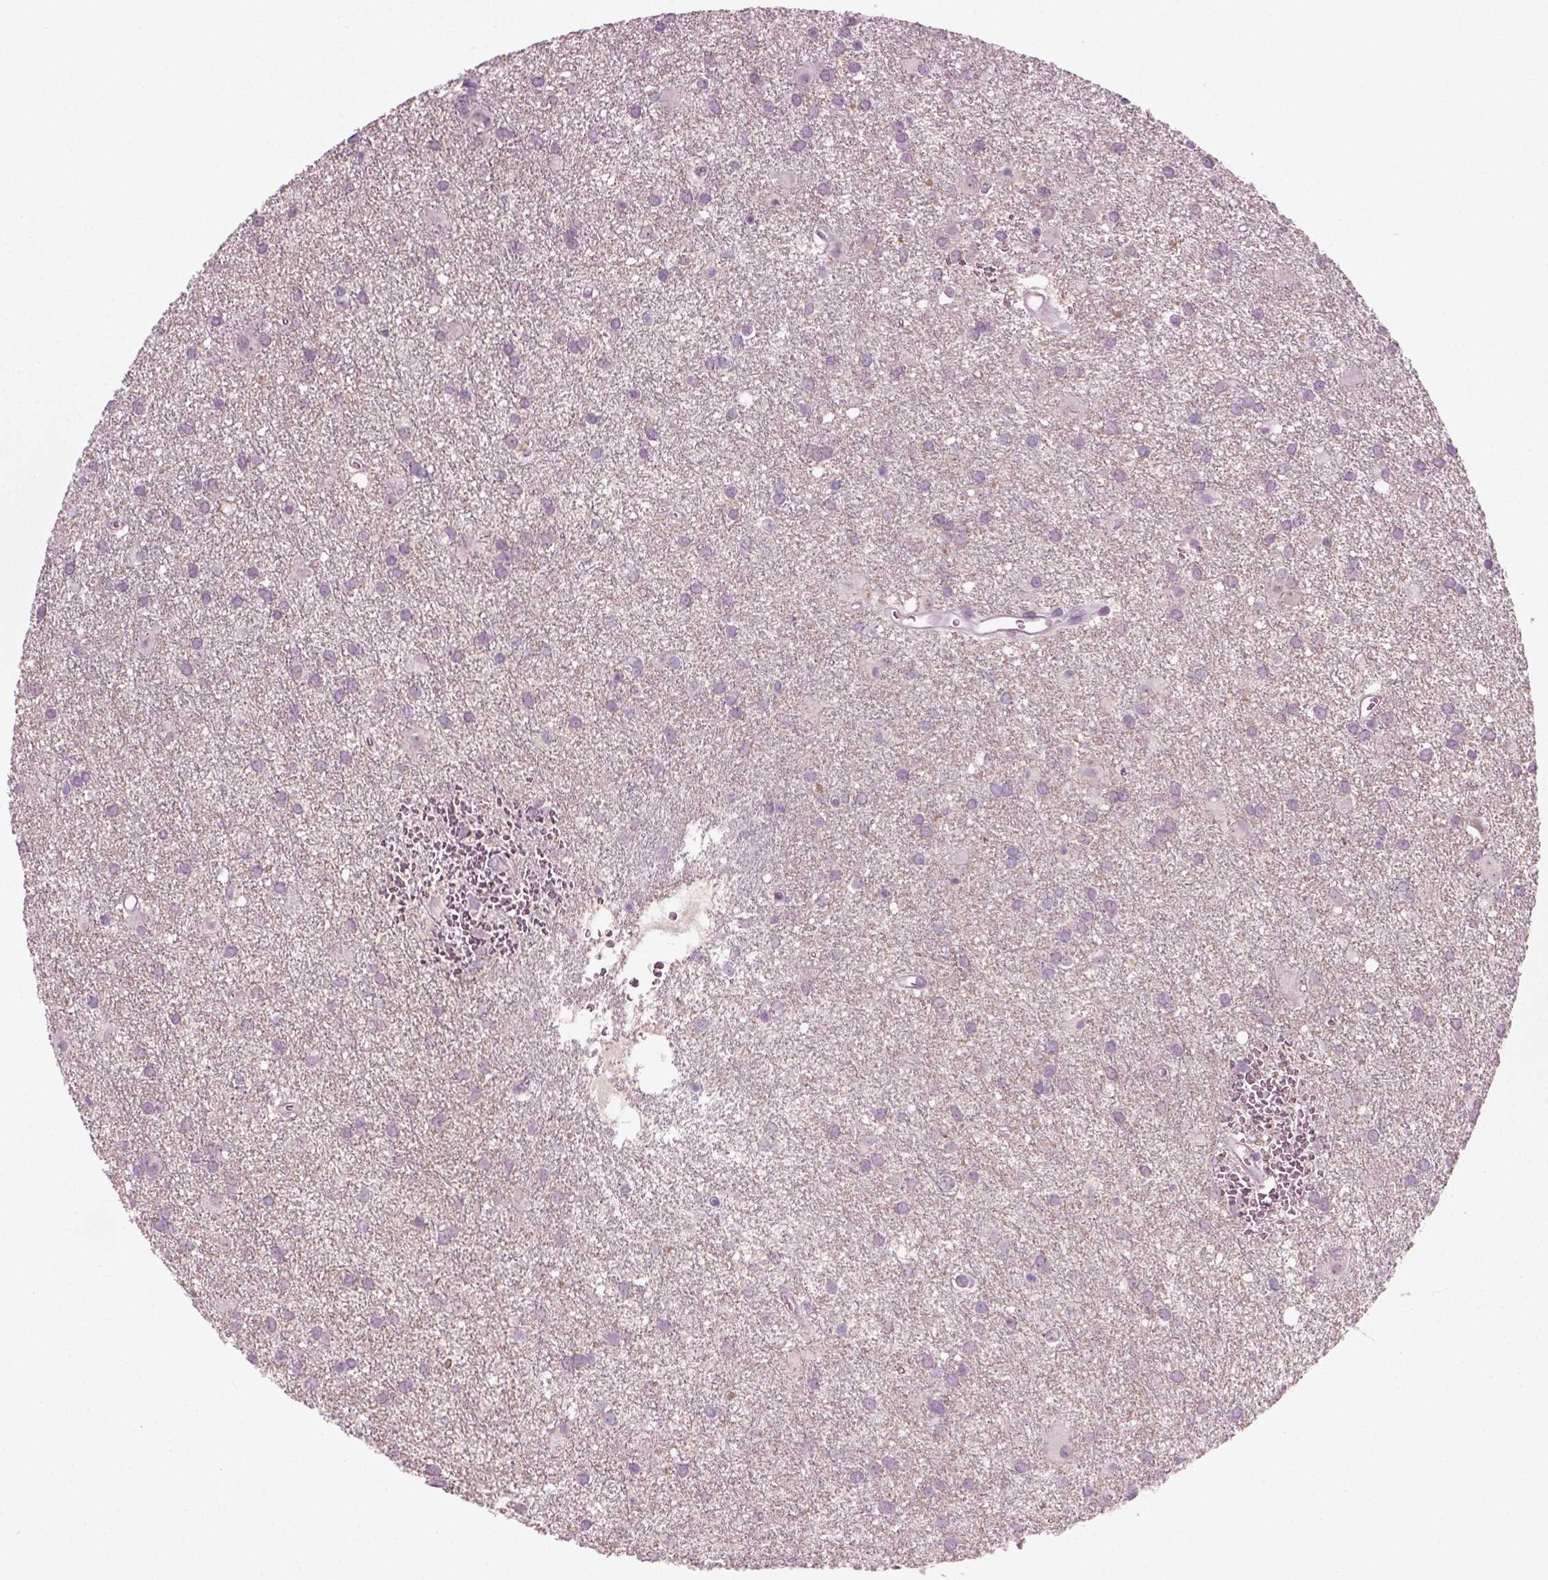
{"staining": {"intensity": "negative", "quantity": "none", "location": "none"}, "tissue": "glioma", "cell_type": "Tumor cells", "image_type": "cancer", "snomed": [{"axis": "morphology", "description": "Glioma, malignant, Low grade"}, {"axis": "topography", "description": "Brain"}], "caption": "Immunohistochemical staining of human glioma demonstrates no significant staining in tumor cells. (DAB (3,3'-diaminobenzidine) IHC with hematoxylin counter stain).", "gene": "ZC2HC1C", "patient": {"sex": "male", "age": 58}}